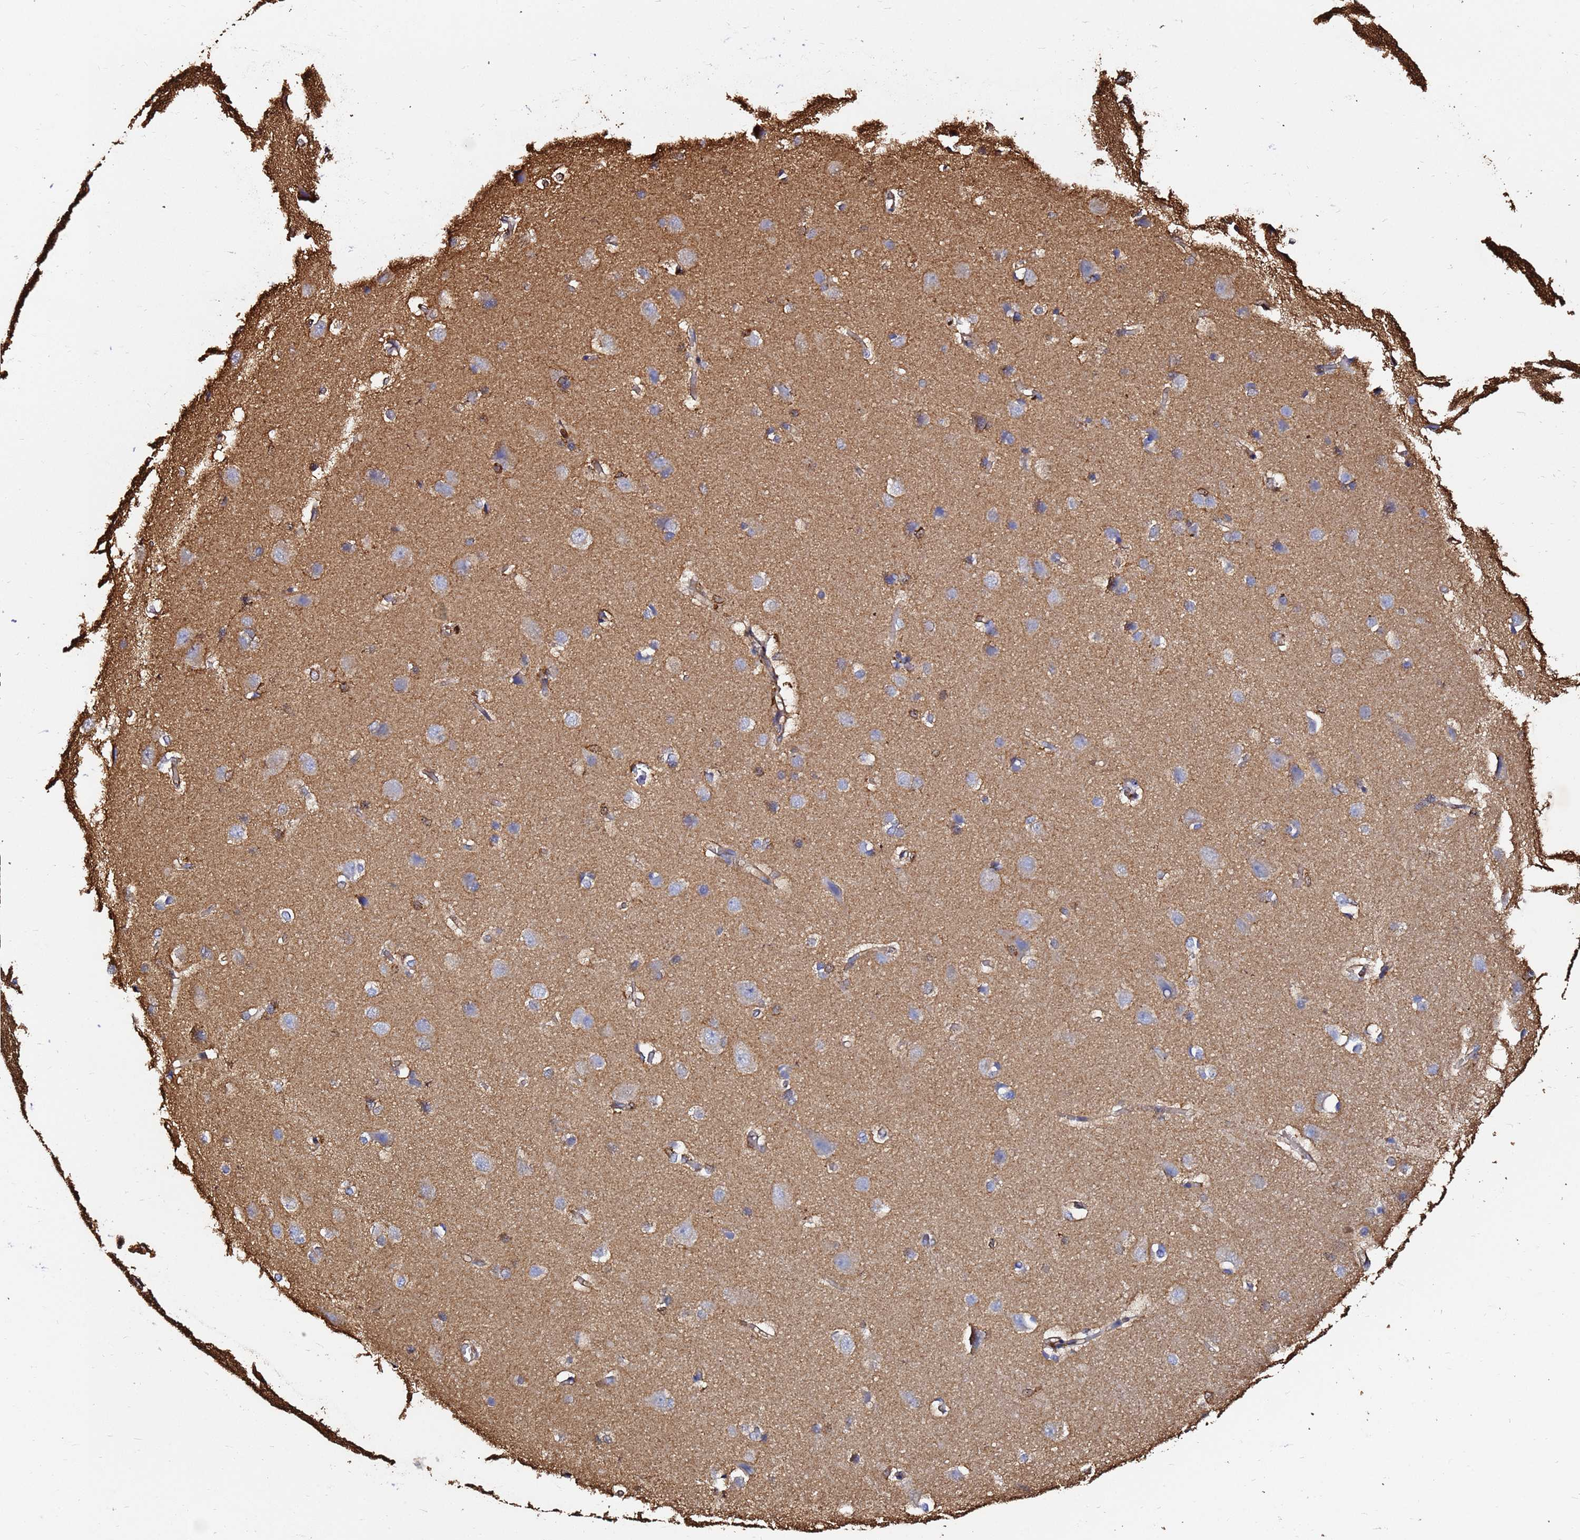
{"staining": {"intensity": "weak", "quantity": ">75%", "location": "cytoplasmic/membranous"}, "tissue": "cerebral cortex", "cell_type": "Endothelial cells", "image_type": "normal", "snomed": [{"axis": "morphology", "description": "Normal tissue, NOS"}, {"axis": "topography", "description": "Cerebral cortex"}], "caption": "Human cerebral cortex stained with a brown dye shows weak cytoplasmic/membranous positive positivity in approximately >75% of endothelial cells.", "gene": "ACTA1", "patient": {"sex": "male", "age": 37}}